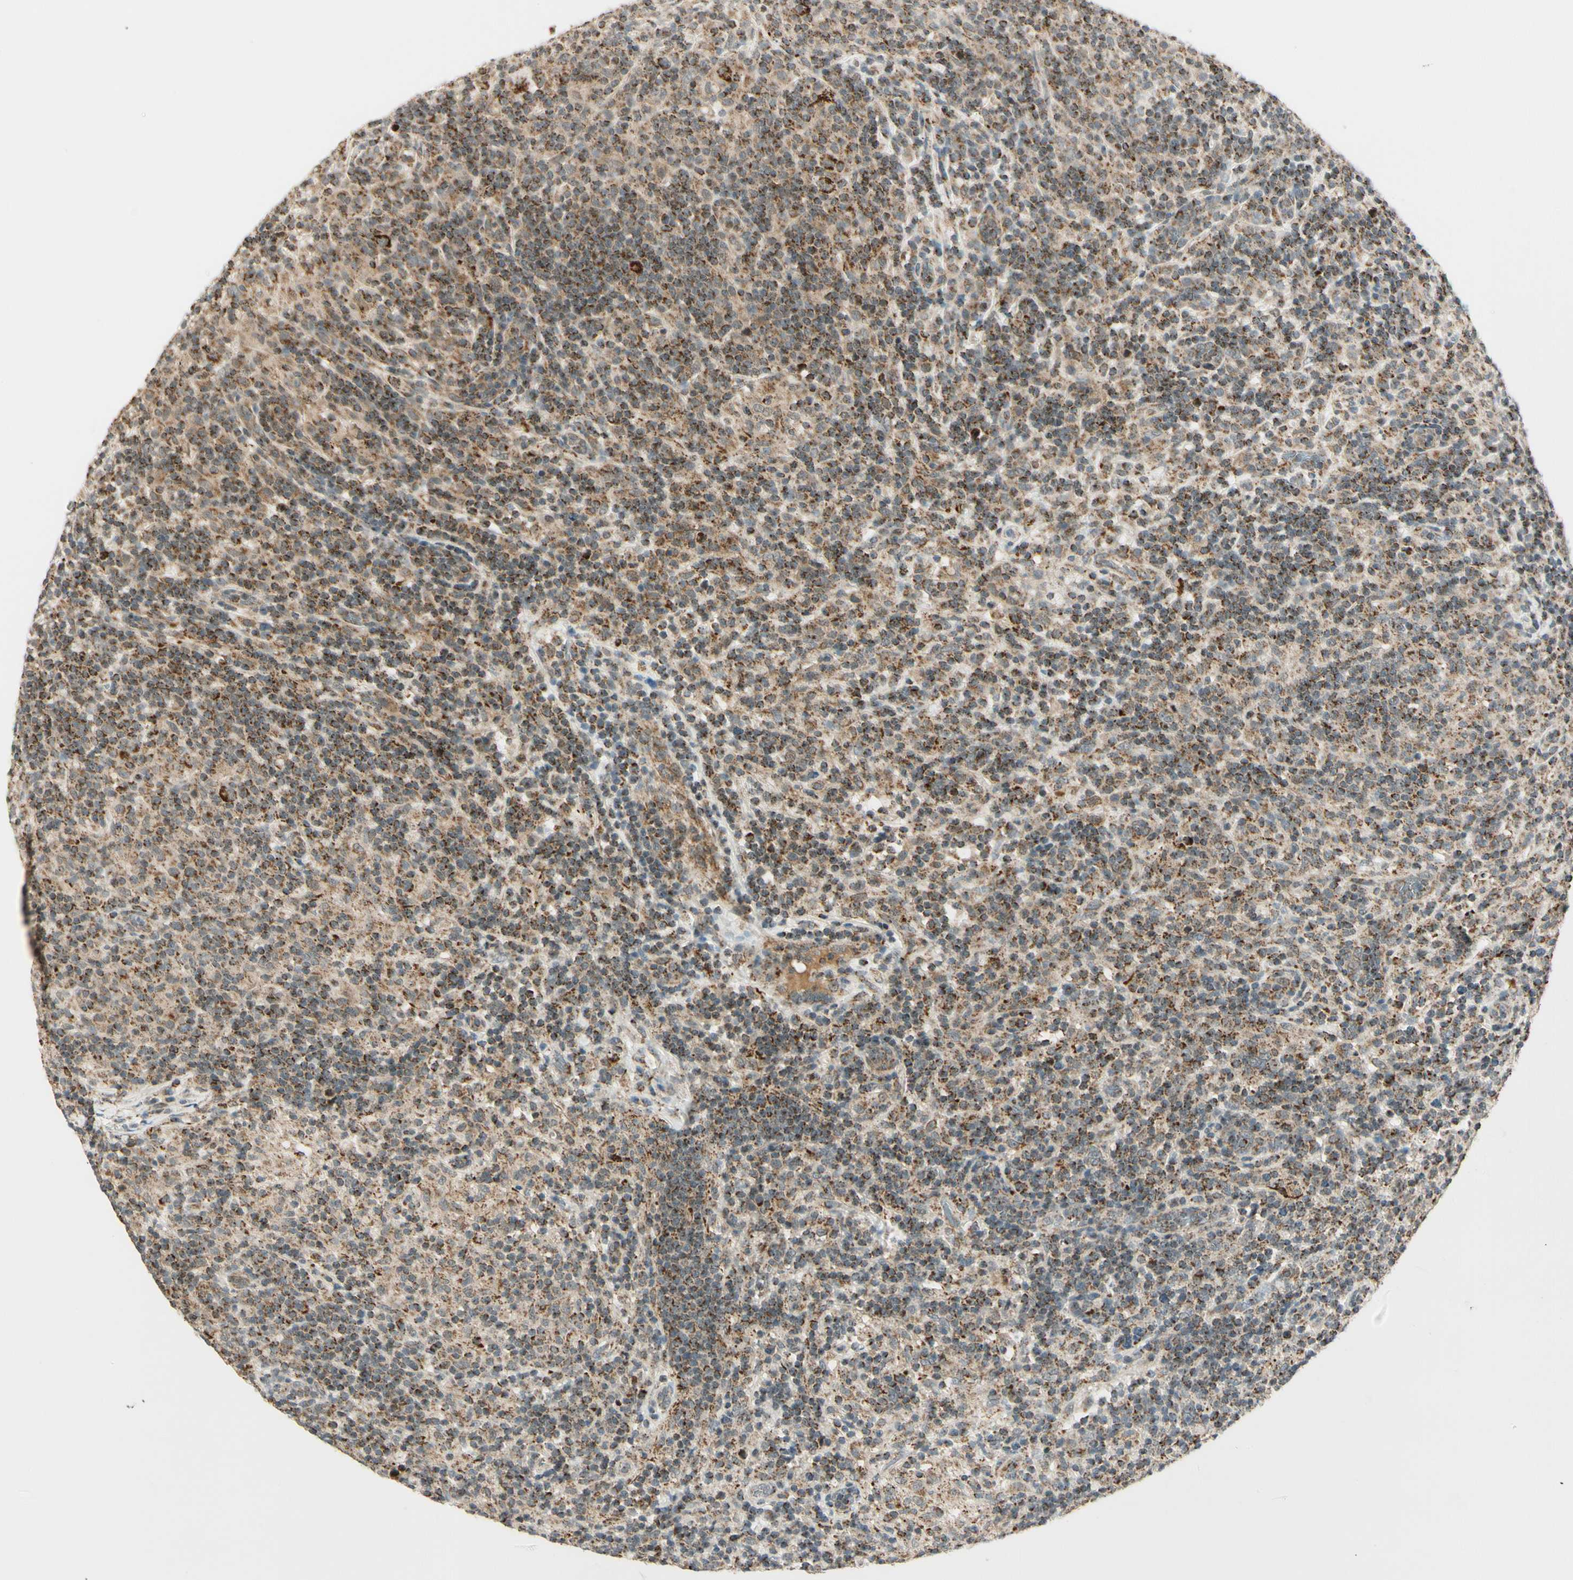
{"staining": {"intensity": "strong", "quantity": ">75%", "location": "cytoplasmic/membranous"}, "tissue": "lymphoma", "cell_type": "Tumor cells", "image_type": "cancer", "snomed": [{"axis": "morphology", "description": "Hodgkin's disease, NOS"}, {"axis": "topography", "description": "Lymph node"}], "caption": "Human Hodgkin's disease stained with a brown dye reveals strong cytoplasmic/membranous positive staining in approximately >75% of tumor cells.", "gene": "KHDC4", "patient": {"sex": "male", "age": 70}}